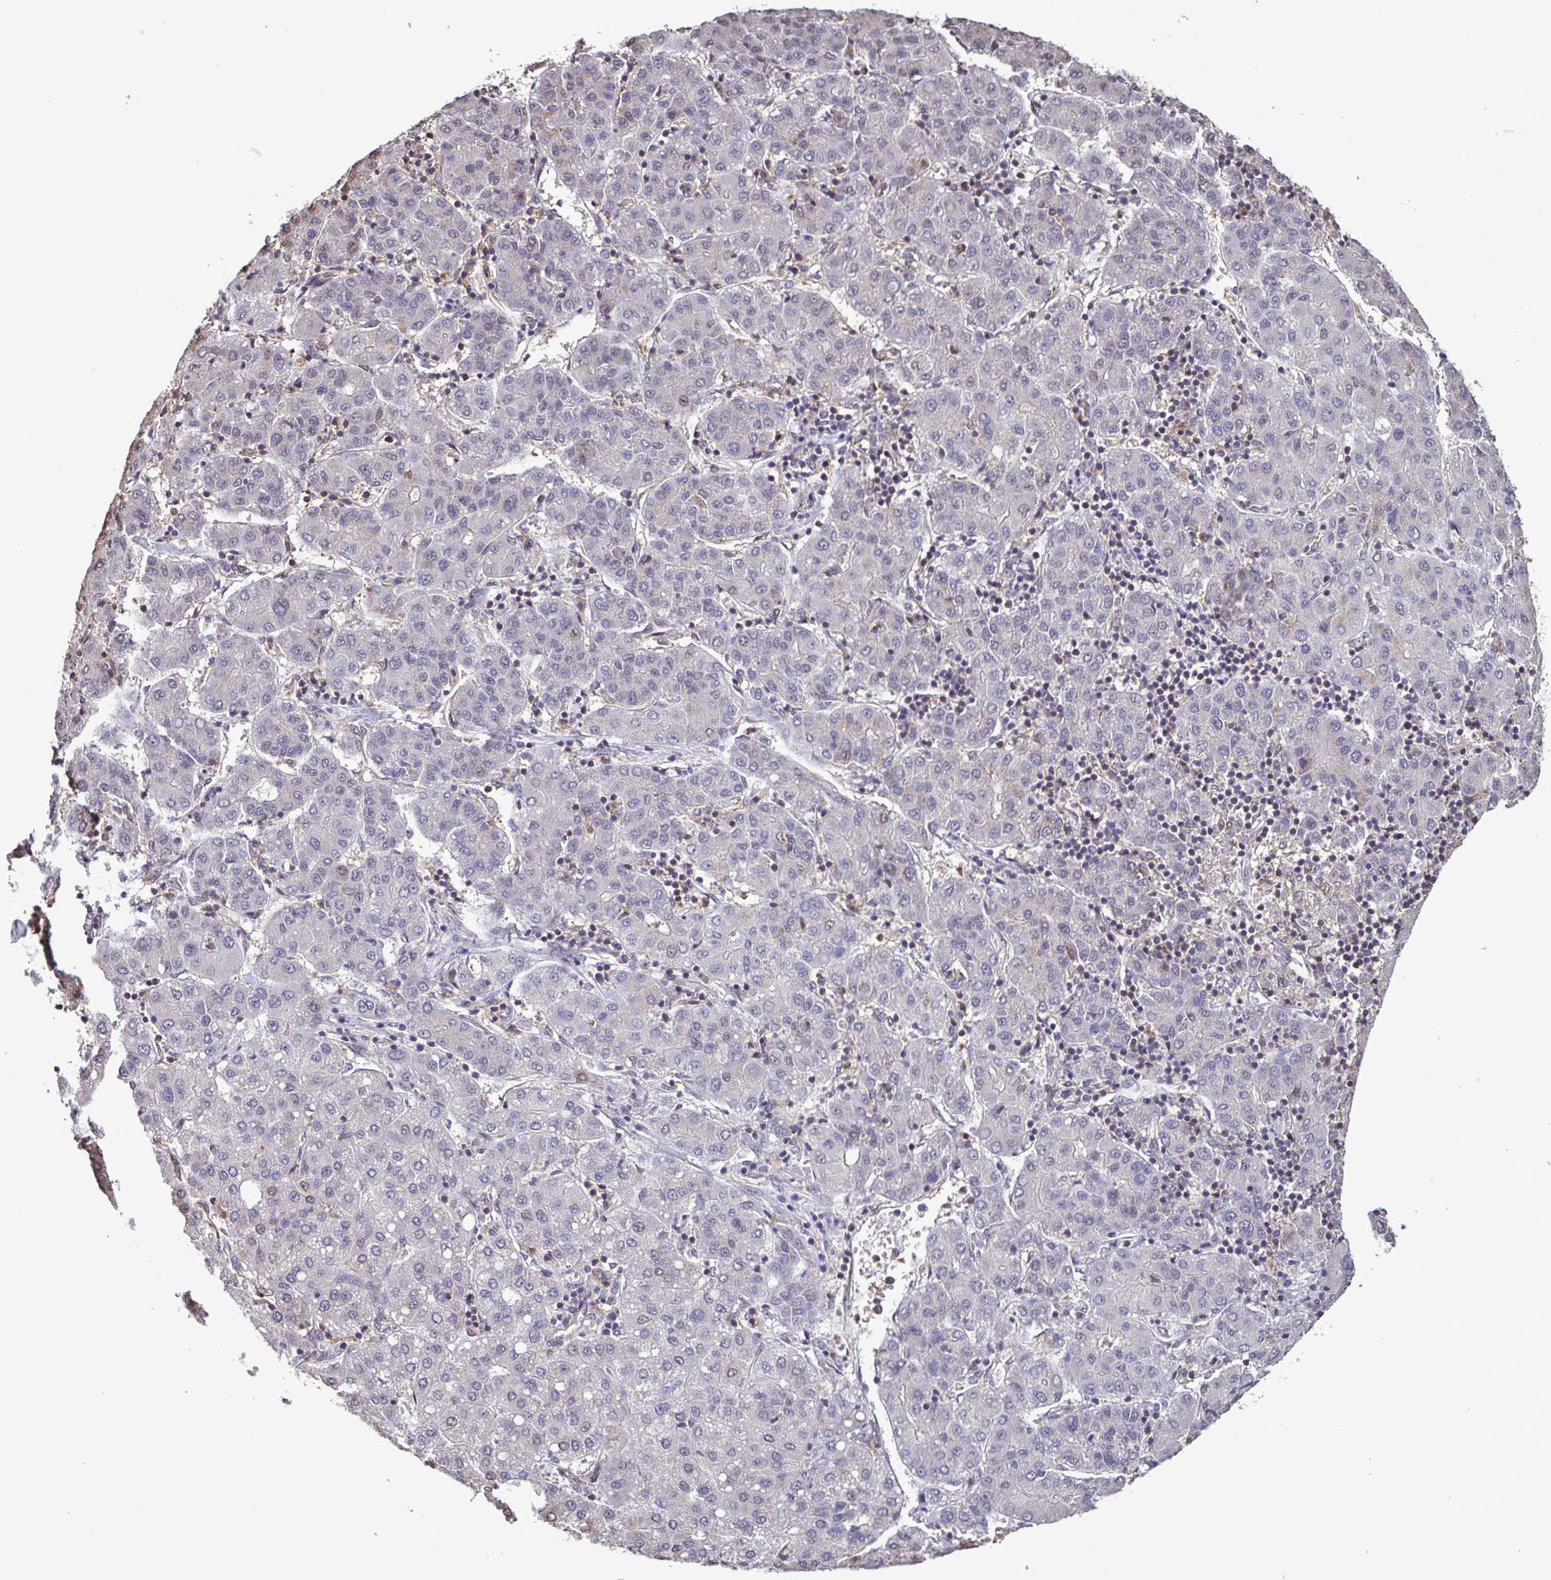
{"staining": {"intensity": "negative", "quantity": "none", "location": "none"}, "tissue": "liver cancer", "cell_type": "Tumor cells", "image_type": "cancer", "snomed": [{"axis": "morphology", "description": "Carcinoma, Hepatocellular, NOS"}, {"axis": "topography", "description": "Liver"}], "caption": "A photomicrograph of human liver cancer is negative for staining in tumor cells.", "gene": "ZNF200", "patient": {"sex": "male", "age": 65}}